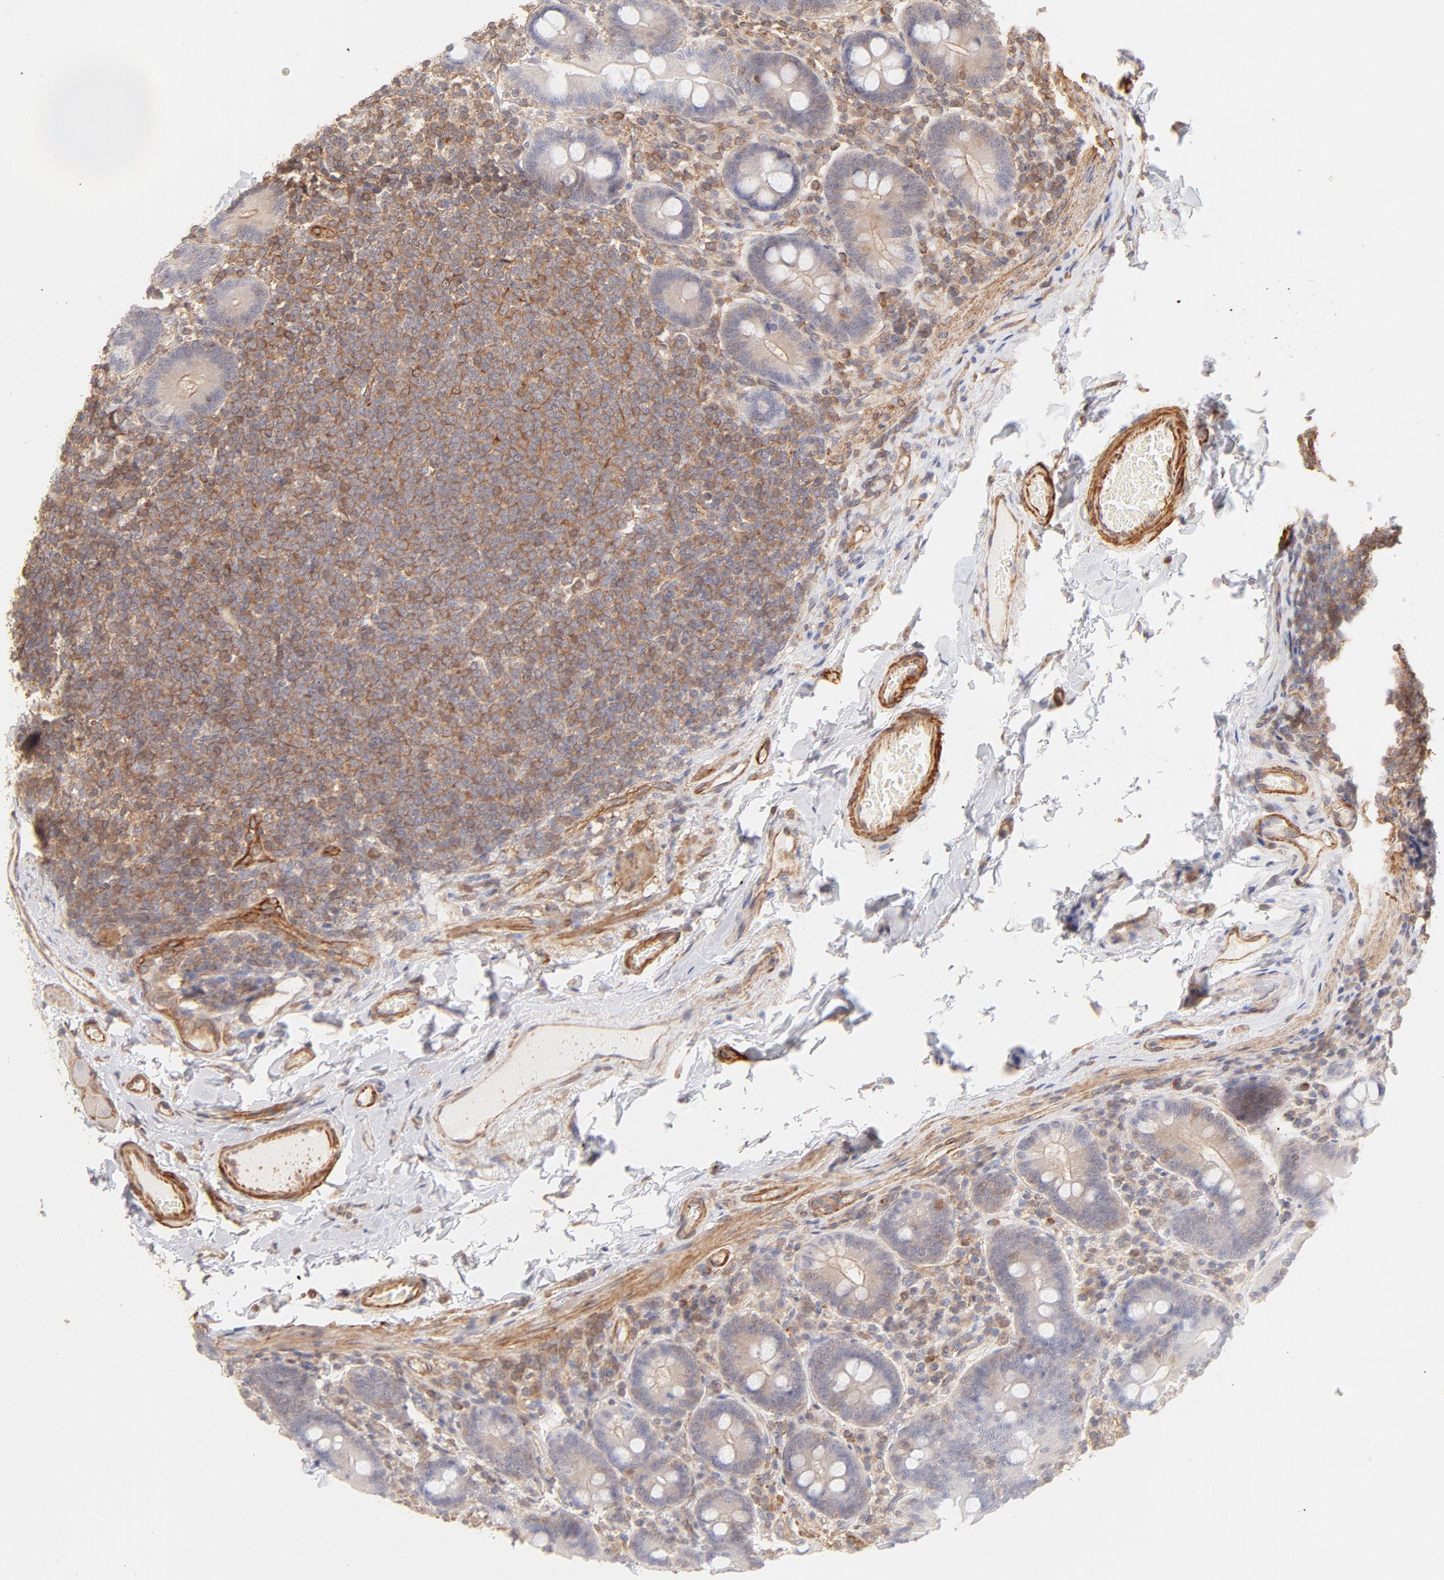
{"staining": {"intensity": "negative", "quantity": "none", "location": "none"}, "tissue": "duodenum", "cell_type": "Glandular cells", "image_type": "normal", "snomed": [{"axis": "morphology", "description": "Normal tissue, NOS"}, {"axis": "topography", "description": "Duodenum"}], "caption": "High power microscopy micrograph of an immunohistochemistry (IHC) histopathology image of benign duodenum, revealing no significant expression in glandular cells. (DAB (3,3'-diaminobenzidine) IHC with hematoxylin counter stain).", "gene": "LDLRAP1", "patient": {"sex": "male", "age": 66}}